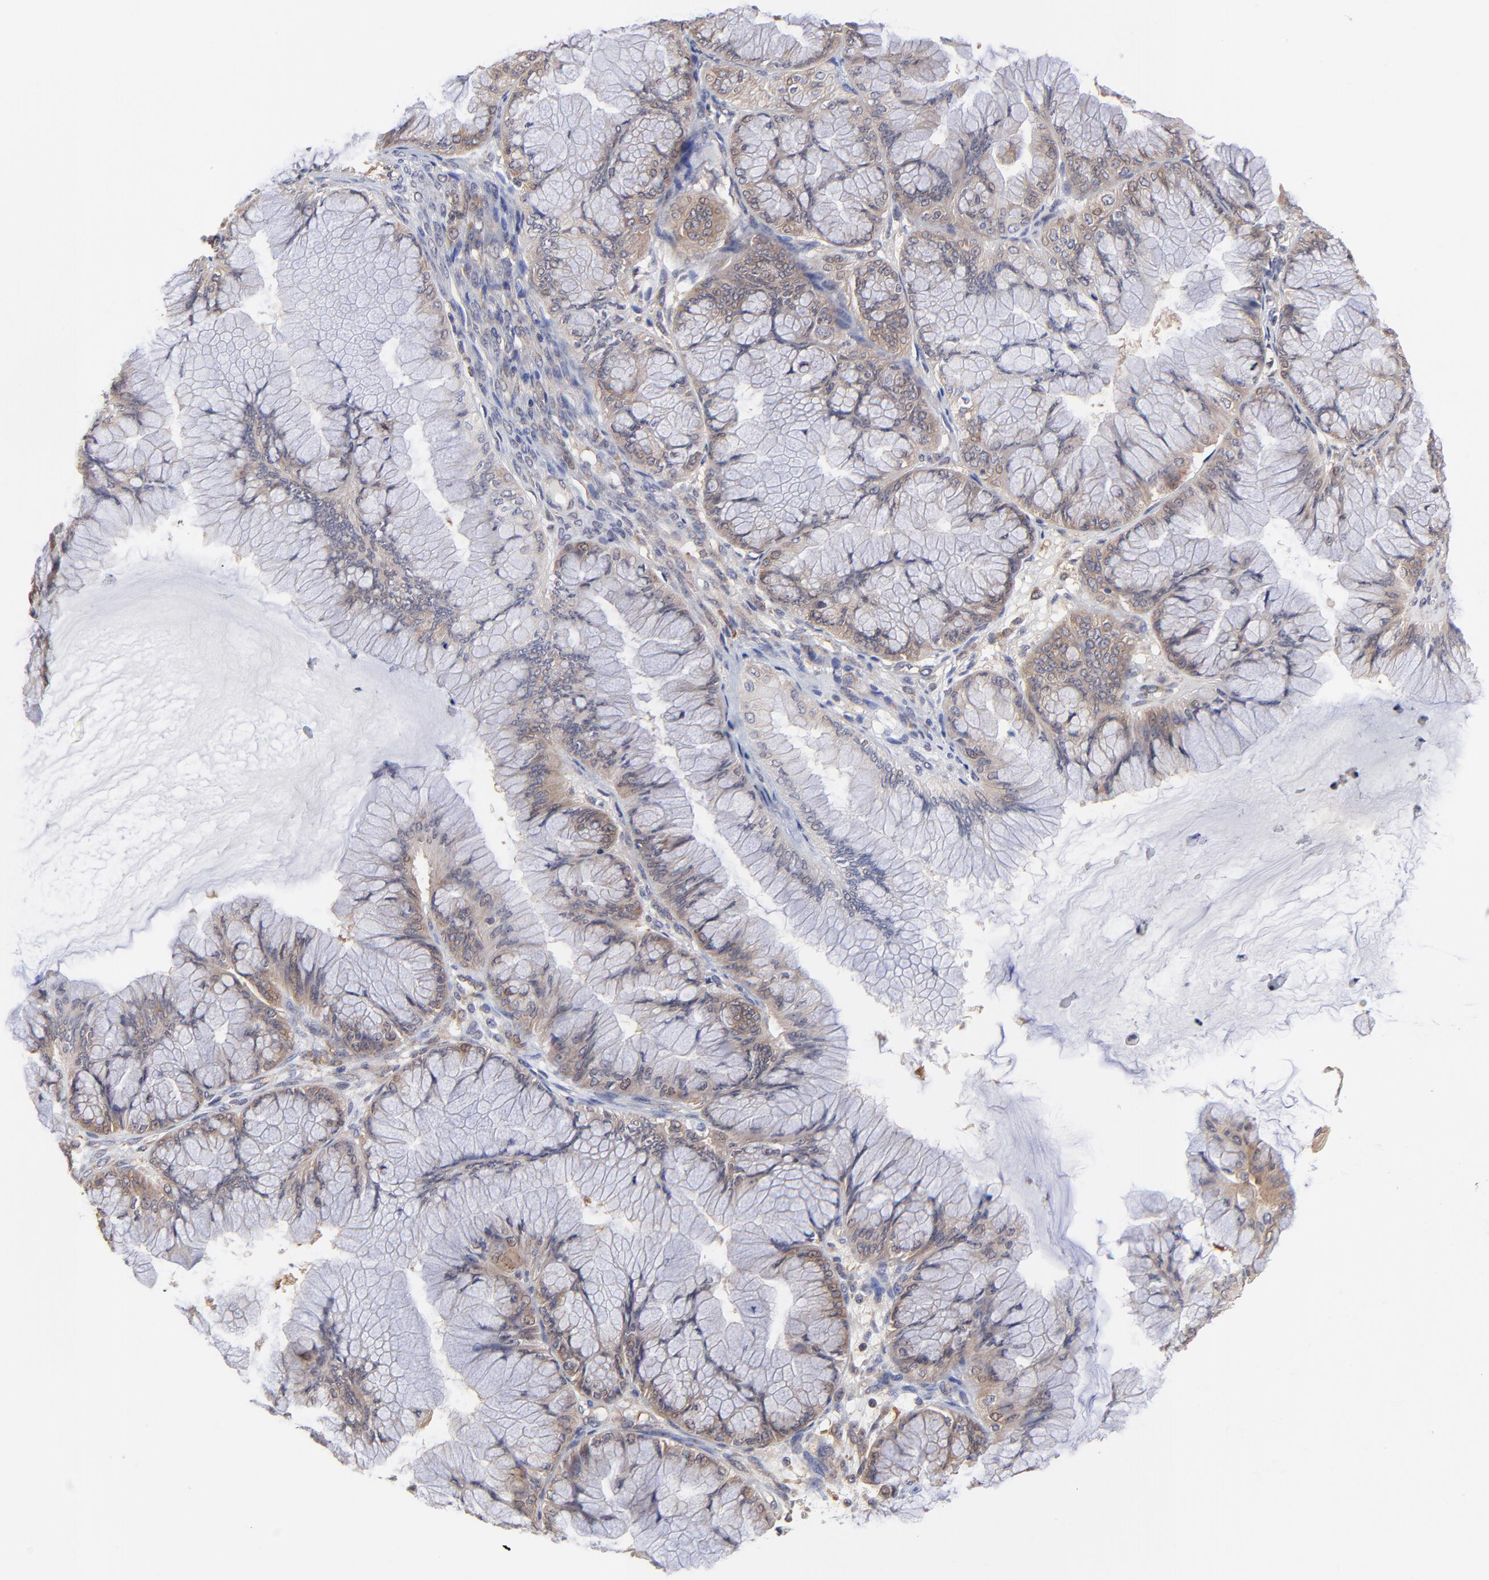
{"staining": {"intensity": "weak", "quantity": ">75%", "location": "cytoplasmic/membranous"}, "tissue": "ovarian cancer", "cell_type": "Tumor cells", "image_type": "cancer", "snomed": [{"axis": "morphology", "description": "Cystadenocarcinoma, mucinous, NOS"}, {"axis": "topography", "description": "Ovary"}], "caption": "There is low levels of weak cytoplasmic/membranous positivity in tumor cells of mucinous cystadenocarcinoma (ovarian), as demonstrated by immunohistochemical staining (brown color).", "gene": "GART", "patient": {"sex": "female", "age": 63}}